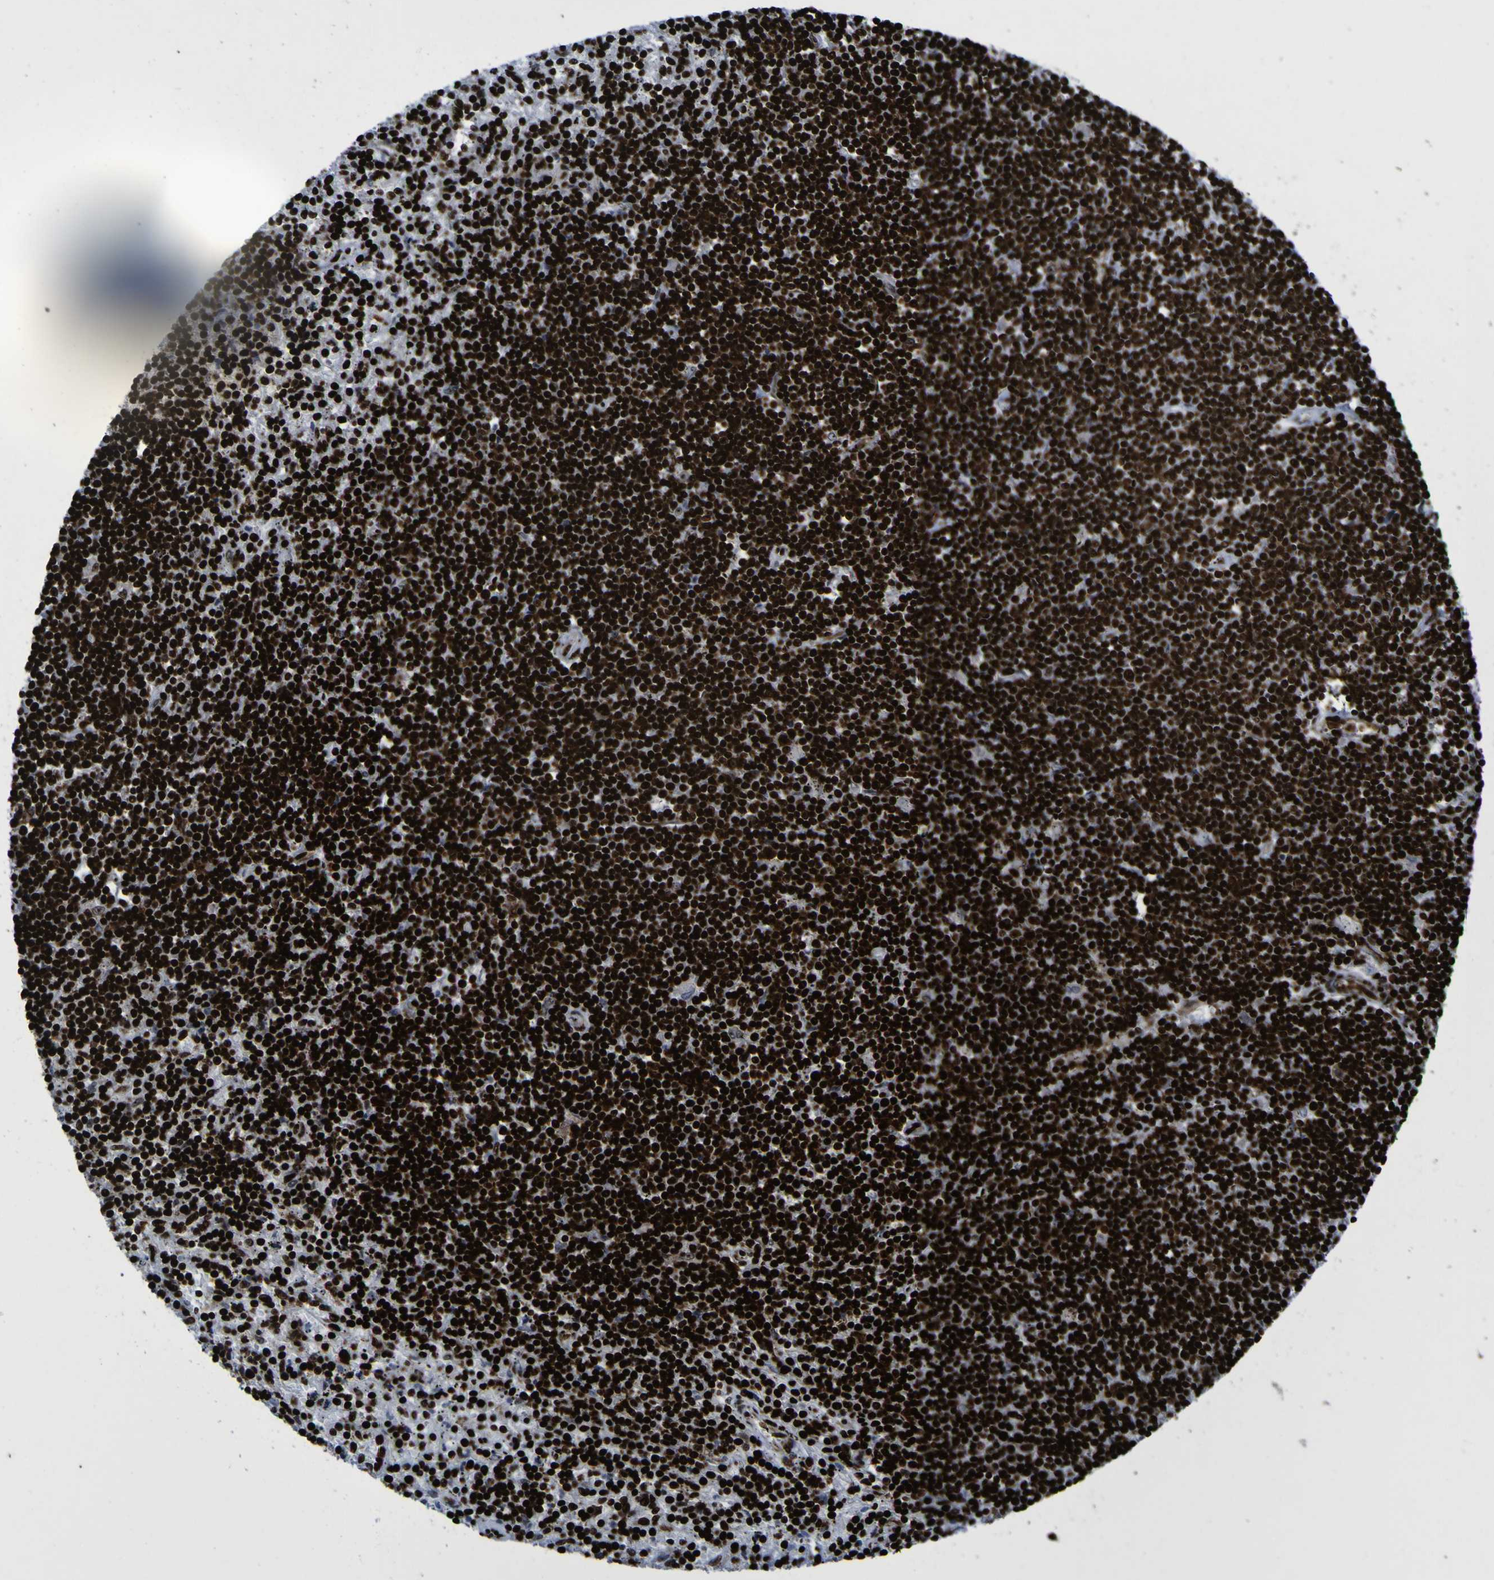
{"staining": {"intensity": "strong", "quantity": ">75%", "location": "nuclear"}, "tissue": "lymphoma", "cell_type": "Tumor cells", "image_type": "cancer", "snomed": [{"axis": "morphology", "description": "Malignant lymphoma, non-Hodgkin's type, Low grade"}, {"axis": "topography", "description": "Spleen"}], "caption": "Protein expression by immunohistochemistry reveals strong nuclear staining in approximately >75% of tumor cells in lymphoma.", "gene": "NPM1", "patient": {"sex": "male", "age": 76}}